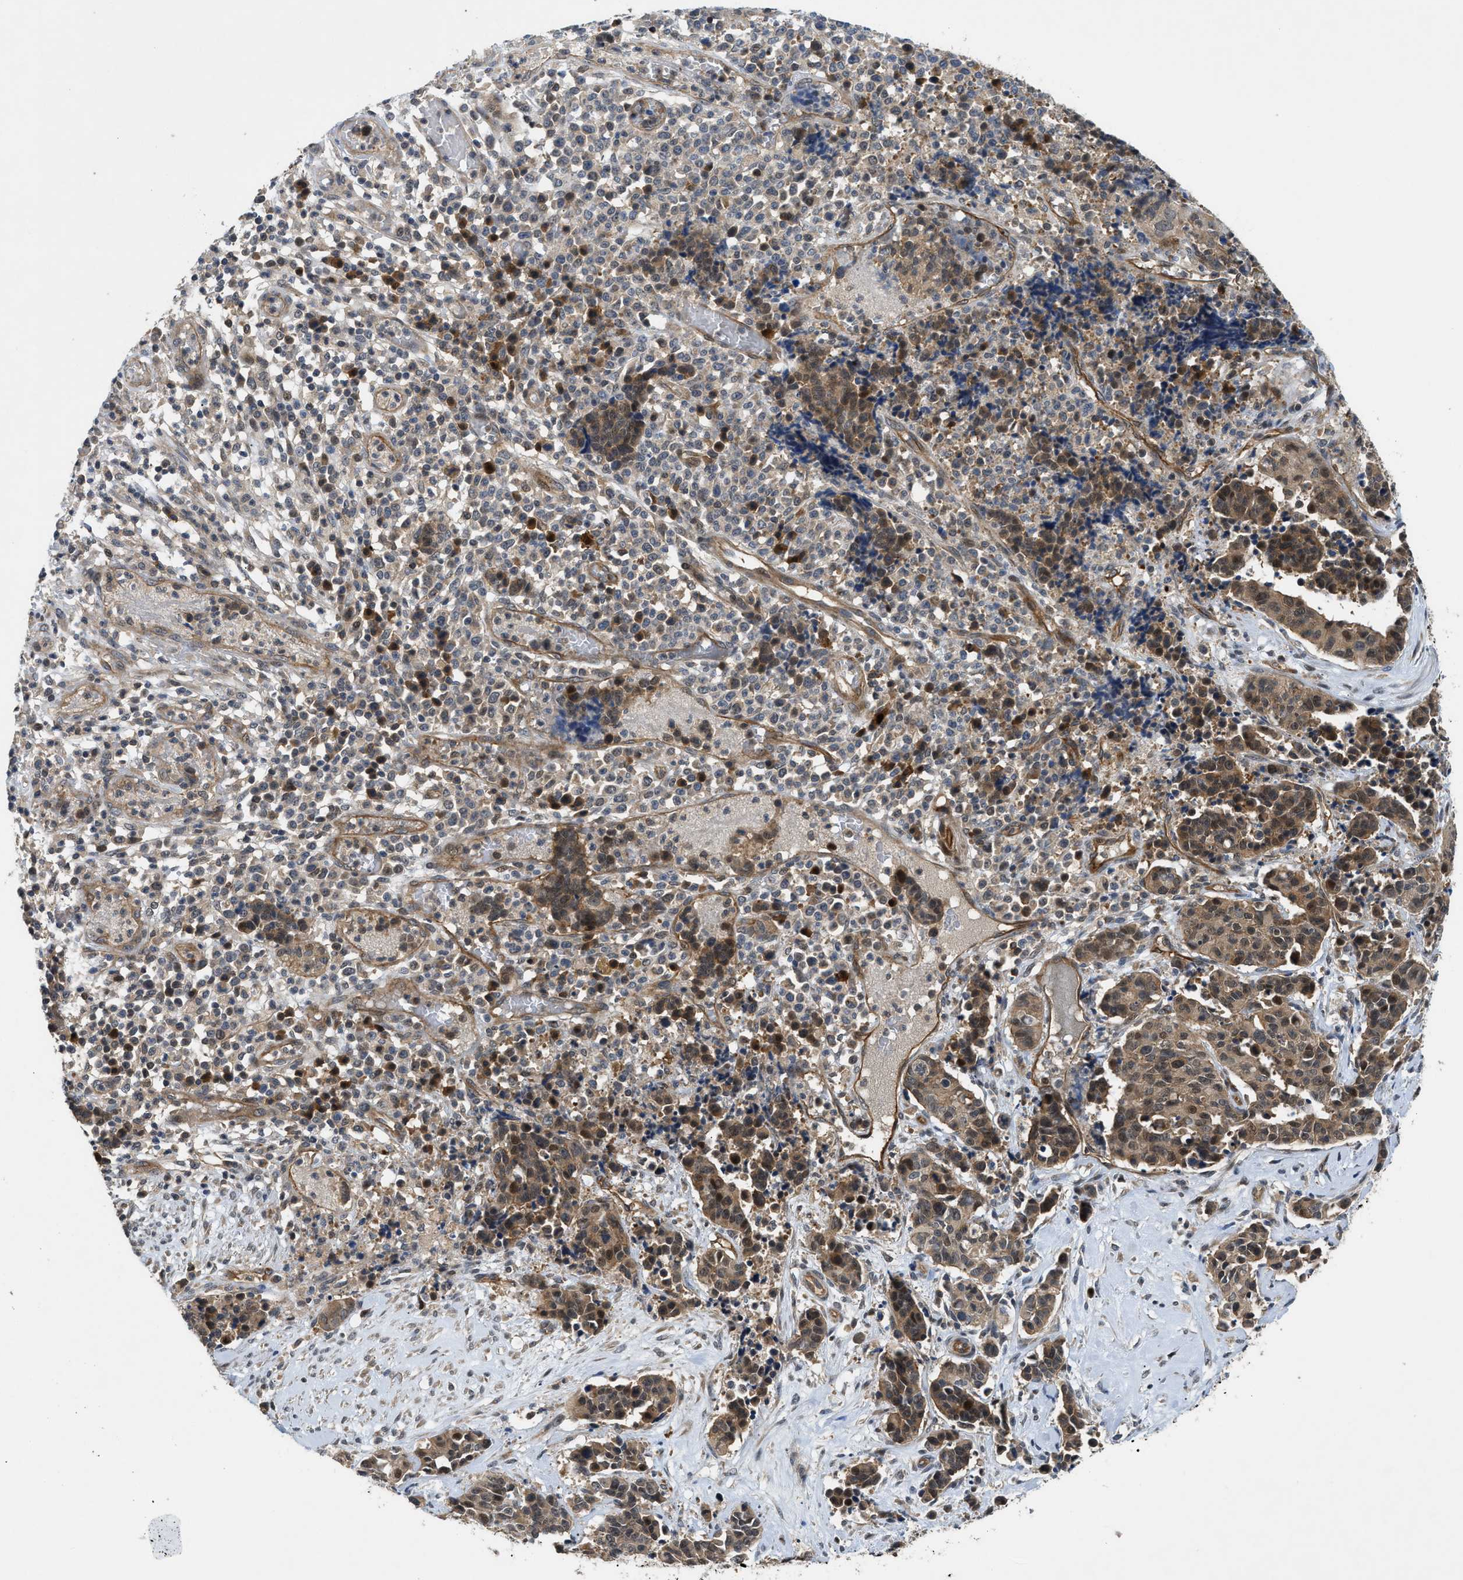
{"staining": {"intensity": "moderate", "quantity": ">75%", "location": "cytoplasmic/membranous,nuclear"}, "tissue": "cervical cancer", "cell_type": "Tumor cells", "image_type": "cancer", "snomed": [{"axis": "morphology", "description": "Squamous cell carcinoma, NOS"}, {"axis": "topography", "description": "Cervix"}], "caption": "Moderate cytoplasmic/membranous and nuclear protein staining is identified in about >75% of tumor cells in cervical squamous cell carcinoma.", "gene": "TRAK2", "patient": {"sex": "female", "age": 35}}